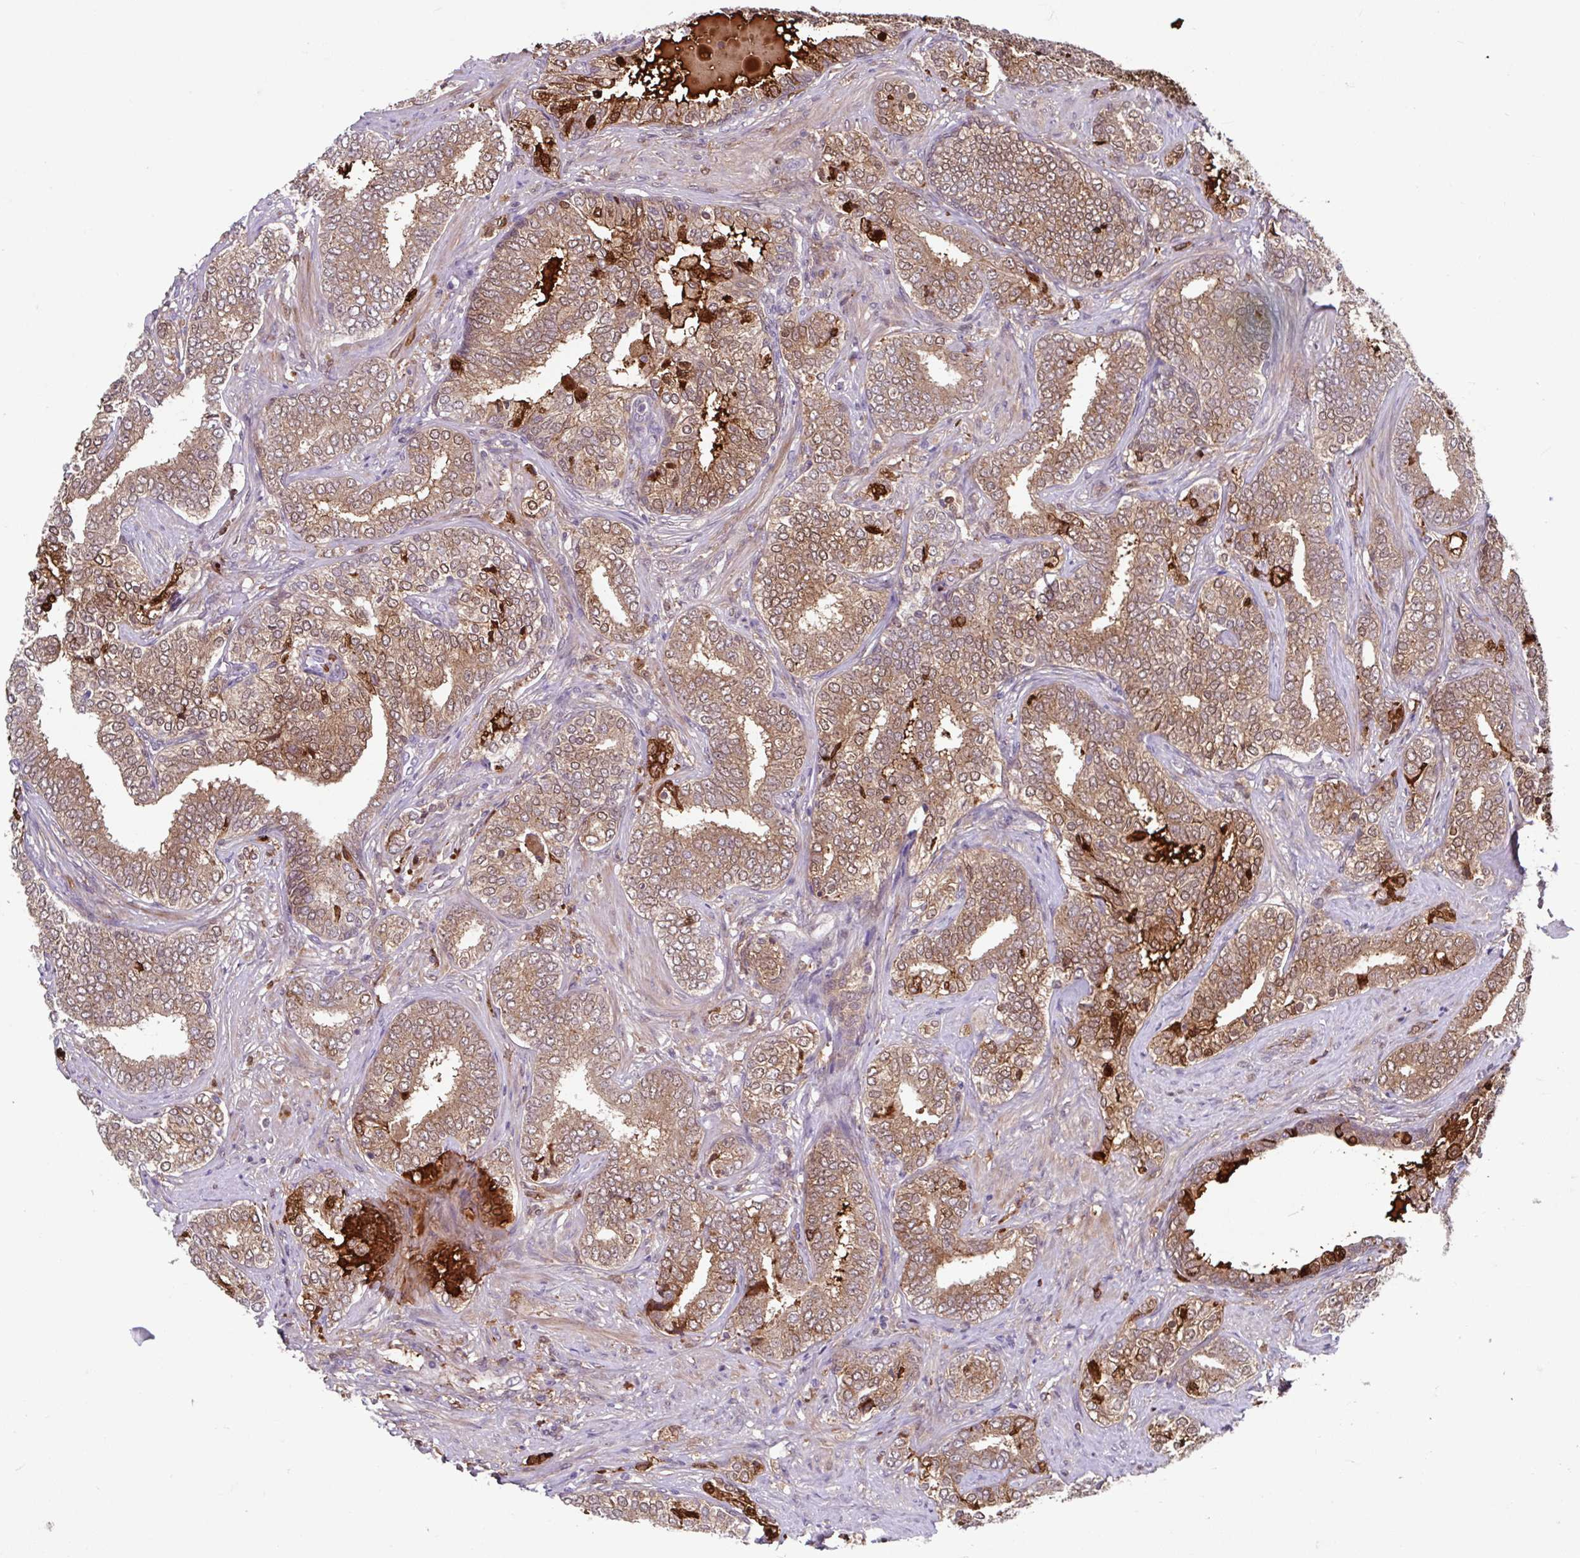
{"staining": {"intensity": "moderate", "quantity": ">75%", "location": "cytoplasmic/membranous,nuclear"}, "tissue": "prostate cancer", "cell_type": "Tumor cells", "image_type": "cancer", "snomed": [{"axis": "morphology", "description": "Adenocarcinoma, High grade"}, {"axis": "topography", "description": "Prostate"}], "caption": "This is a micrograph of immunohistochemistry (IHC) staining of adenocarcinoma (high-grade) (prostate), which shows moderate positivity in the cytoplasmic/membranous and nuclear of tumor cells.", "gene": "BLVRA", "patient": {"sex": "male", "age": 72}}